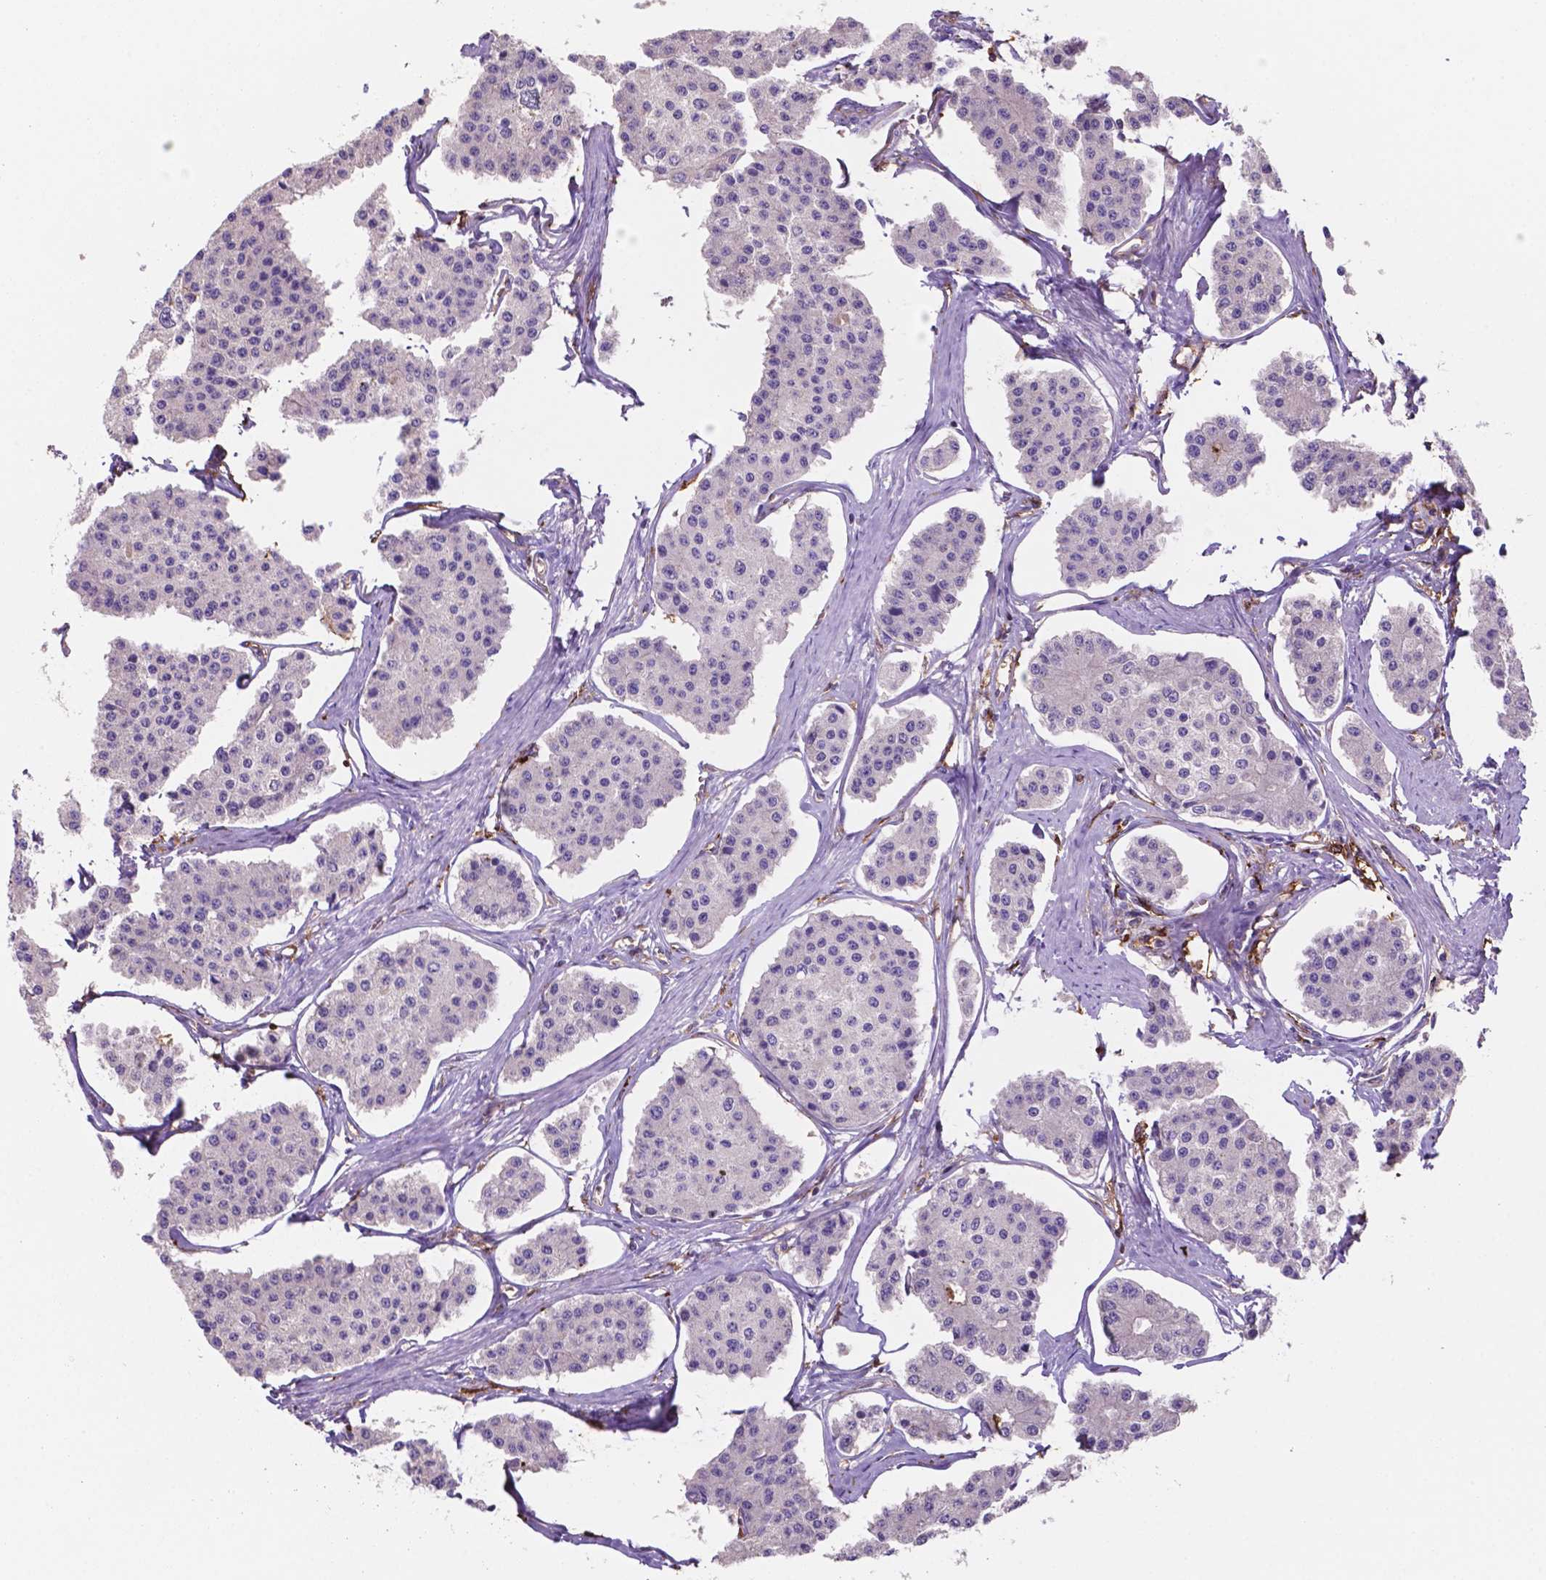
{"staining": {"intensity": "negative", "quantity": "none", "location": "none"}, "tissue": "carcinoid", "cell_type": "Tumor cells", "image_type": "cancer", "snomed": [{"axis": "morphology", "description": "Carcinoid, malignant, NOS"}, {"axis": "topography", "description": "Small intestine"}], "caption": "Immunohistochemistry (IHC) of human carcinoid reveals no positivity in tumor cells.", "gene": "MKRN2OS", "patient": {"sex": "female", "age": 65}}